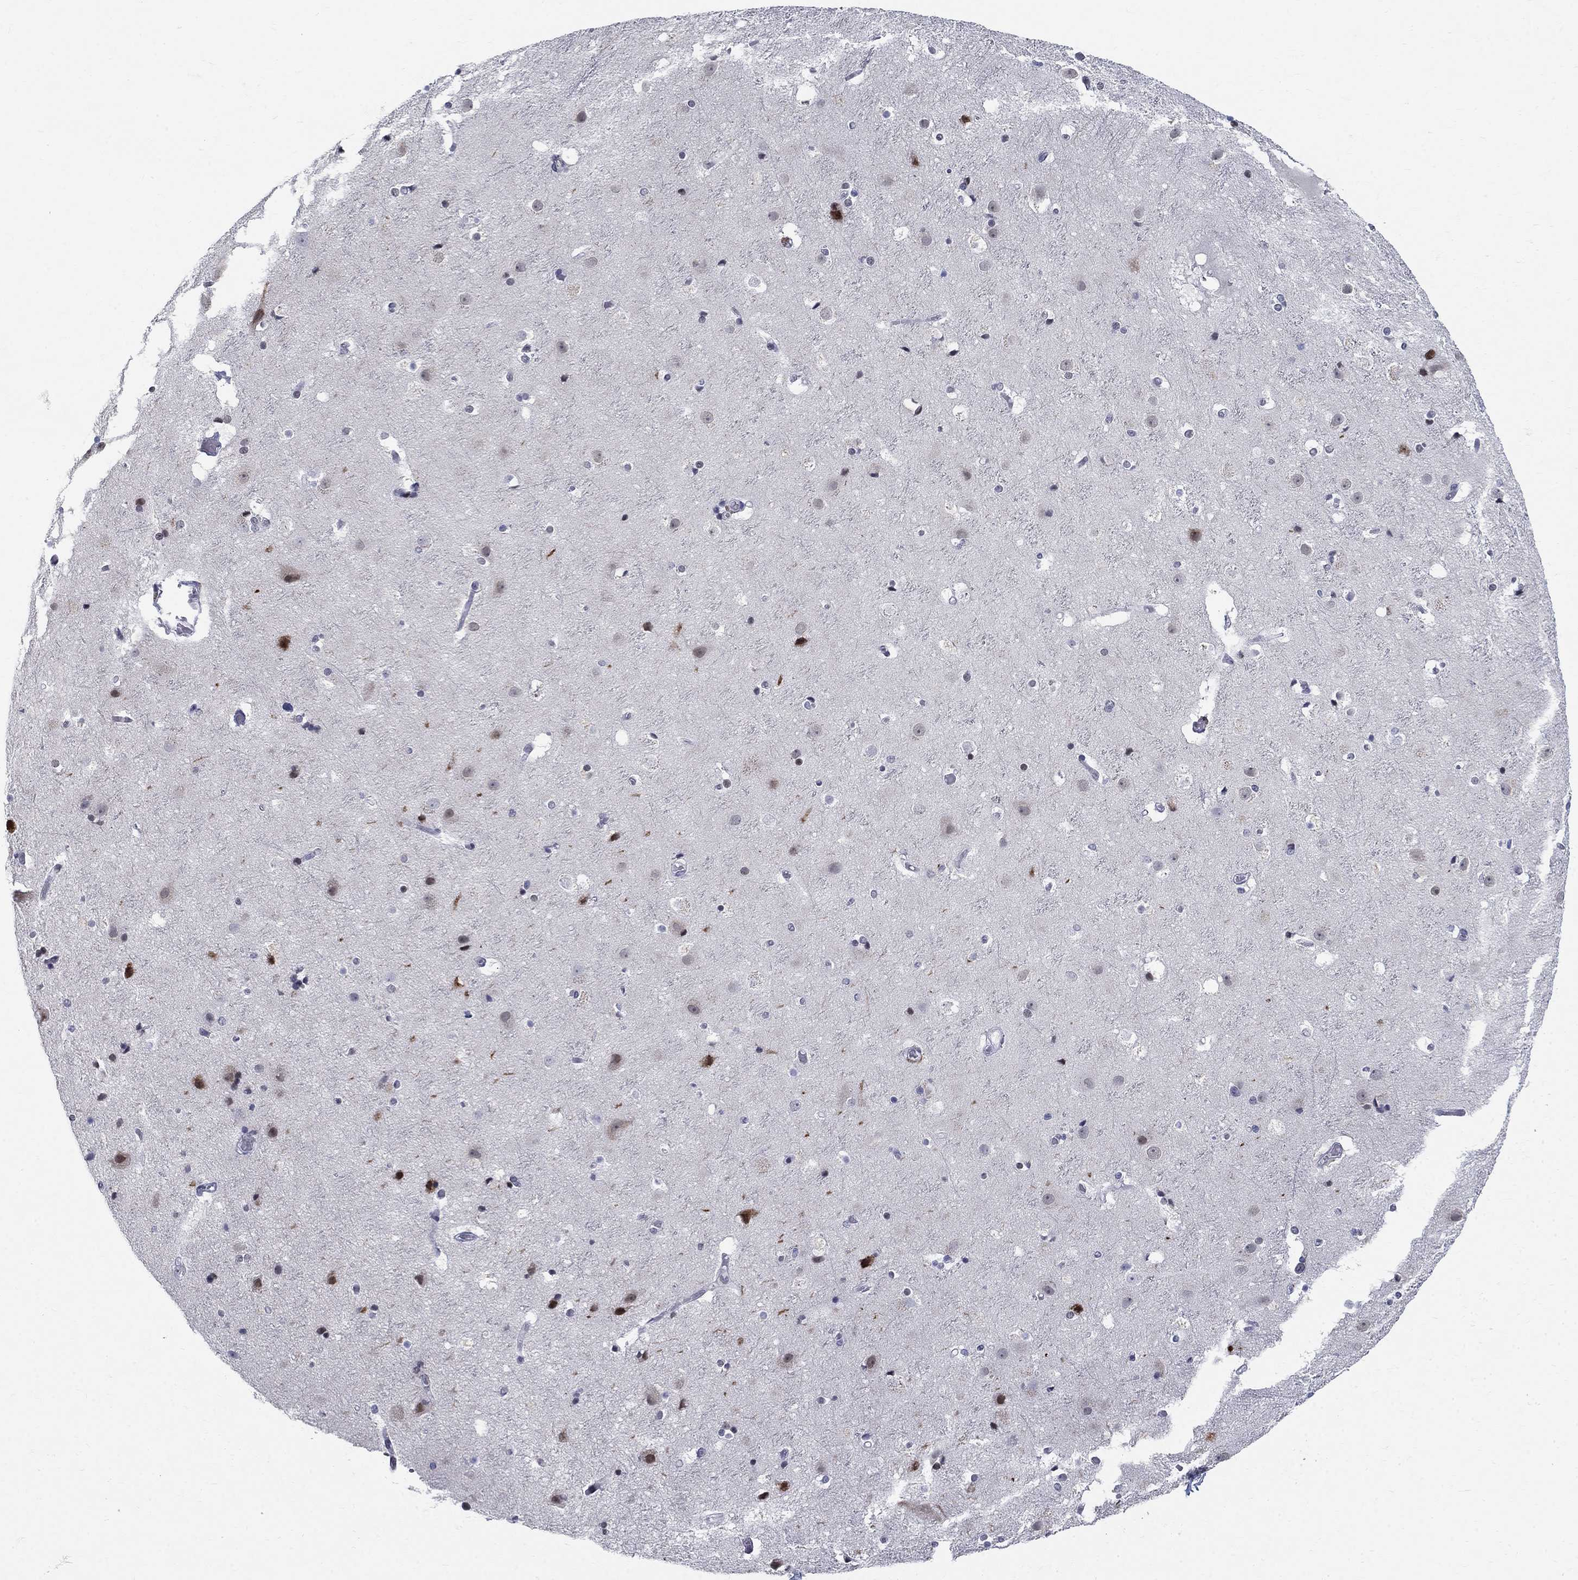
{"staining": {"intensity": "negative", "quantity": "none", "location": "none"}, "tissue": "cerebral cortex", "cell_type": "Endothelial cells", "image_type": "normal", "snomed": [{"axis": "morphology", "description": "Normal tissue, NOS"}, {"axis": "topography", "description": "Cerebral cortex"}], "caption": "The image exhibits no staining of endothelial cells in benign cerebral cortex. Brightfield microscopy of IHC stained with DAB (brown) and hematoxylin (blue), captured at high magnification.", "gene": "BHLHE22", "patient": {"sex": "female", "age": 52}}